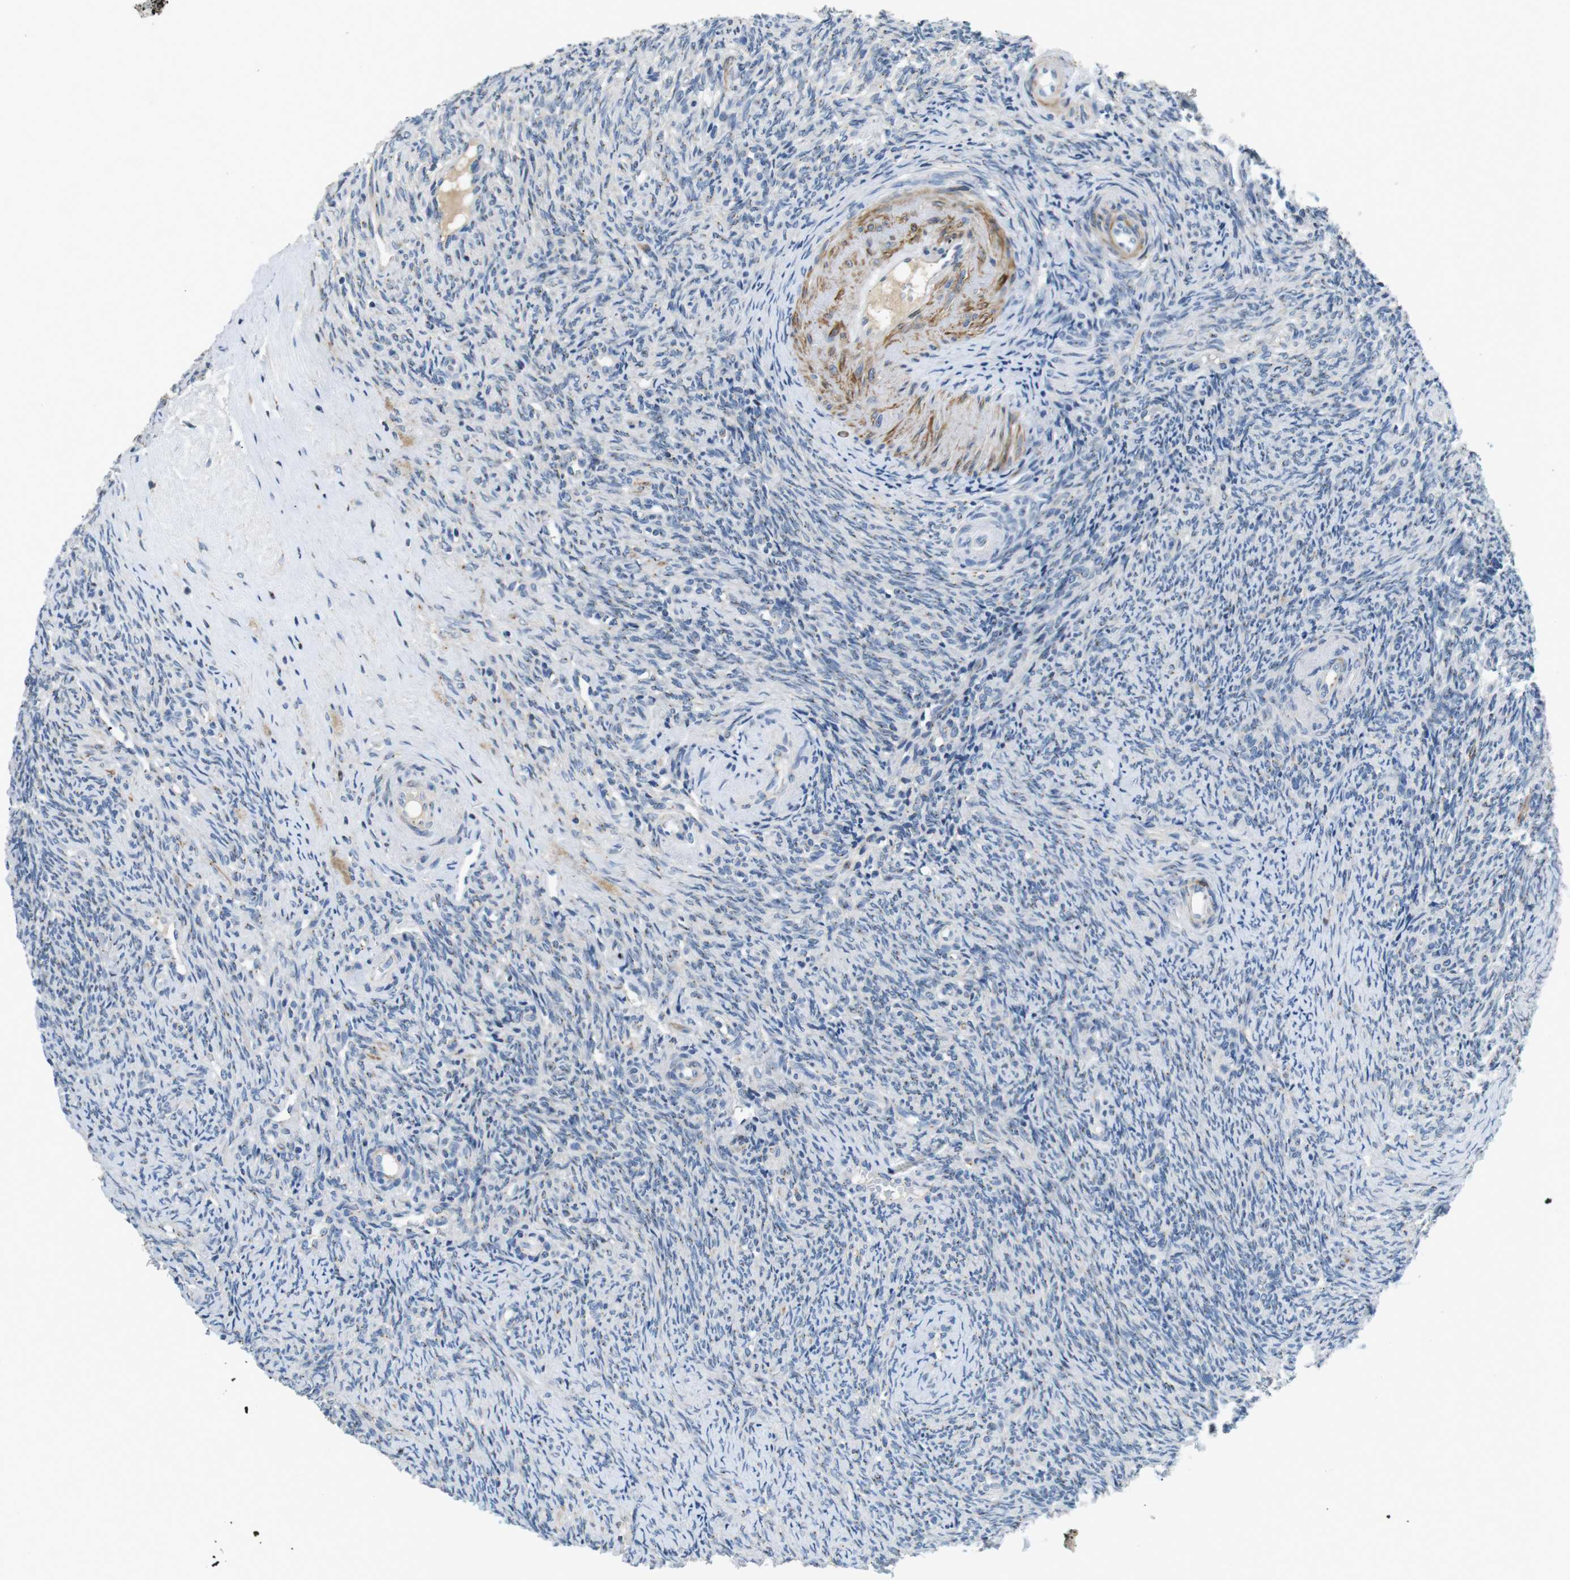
{"staining": {"intensity": "weak", "quantity": "25%-75%", "location": "cytoplasmic/membranous"}, "tissue": "ovary", "cell_type": "Ovarian stroma cells", "image_type": "normal", "snomed": [{"axis": "morphology", "description": "Normal tissue, NOS"}, {"axis": "topography", "description": "Ovary"}], "caption": "Immunohistochemical staining of normal human ovary shows low levels of weak cytoplasmic/membranous staining in approximately 25%-75% of ovarian stroma cells. (IHC, brightfield microscopy, high magnification).", "gene": "UNC5CL", "patient": {"sex": "female", "age": 41}}